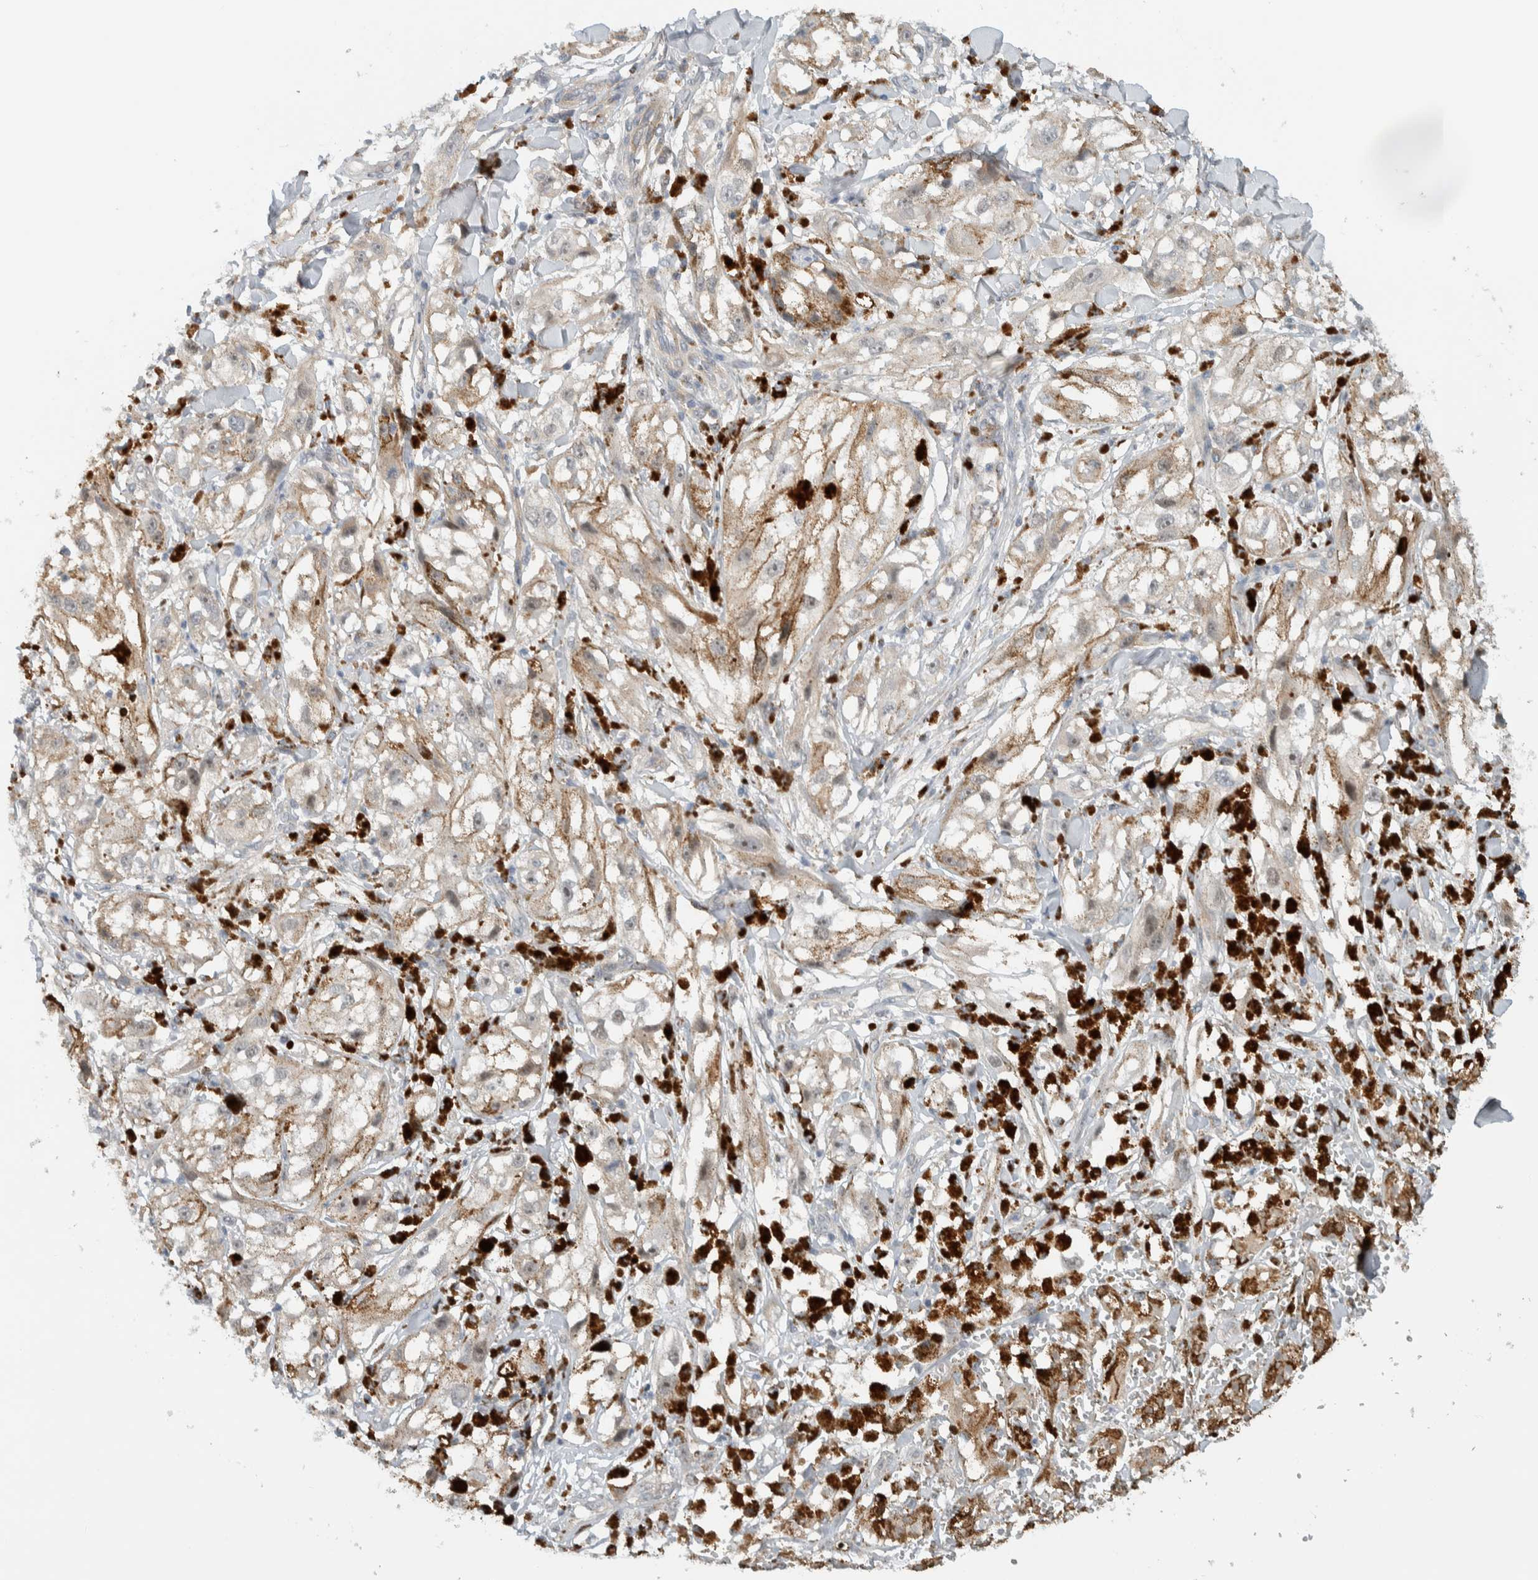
{"staining": {"intensity": "weak", "quantity": ">75%", "location": "cytoplasmic/membranous"}, "tissue": "melanoma", "cell_type": "Tumor cells", "image_type": "cancer", "snomed": [{"axis": "morphology", "description": "Malignant melanoma, NOS"}, {"axis": "topography", "description": "Skin"}], "caption": "A brown stain shows weak cytoplasmic/membranous staining of a protein in malignant melanoma tumor cells.", "gene": "MPRIP", "patient": {"sex": "male", "age": 88}}